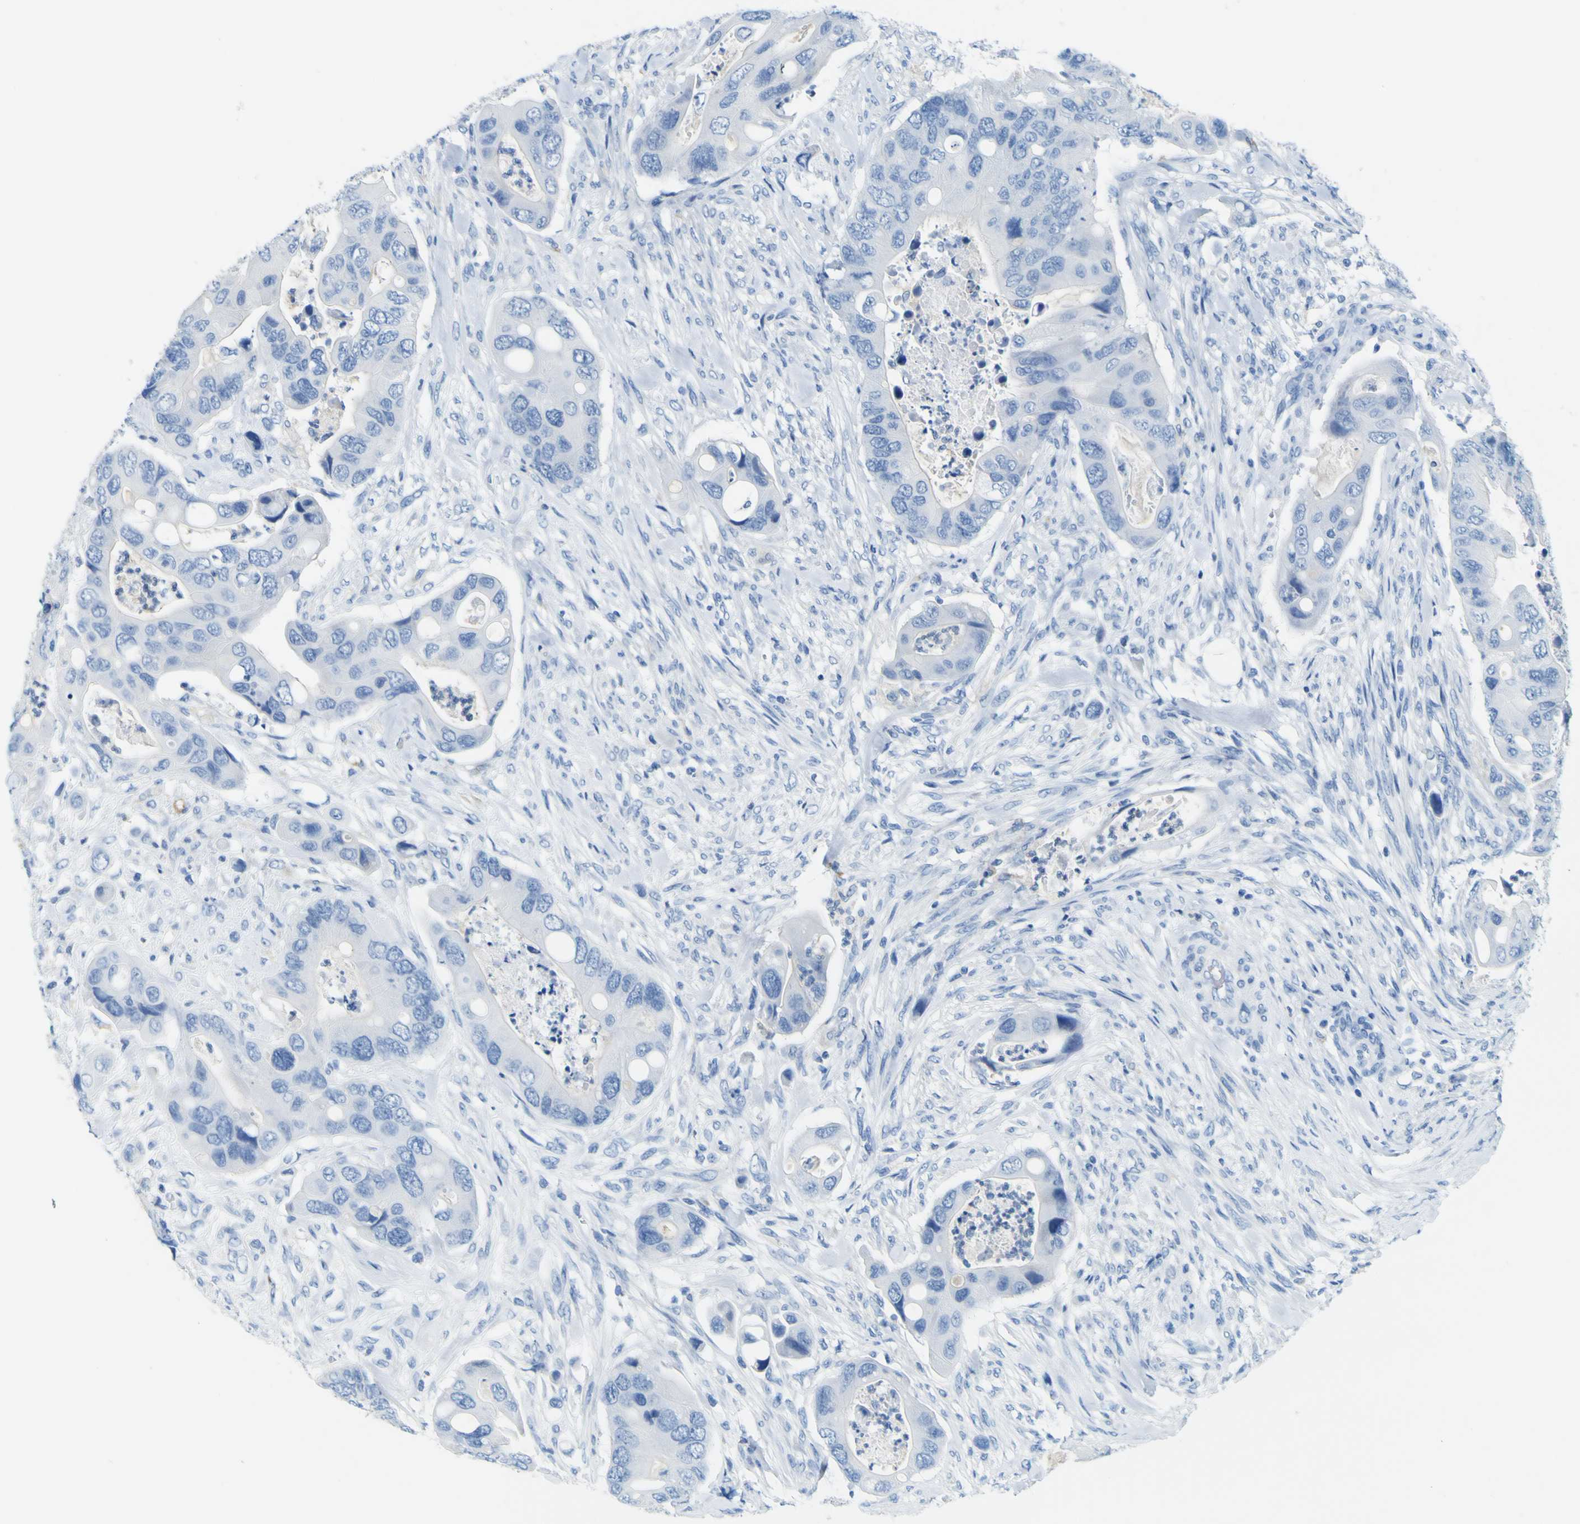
{"staining": {"intensity": "negative", "quantity": "none", "location": "none"}, "tissue": "colorectal cancer", "cell_type": "Tumor cells", "image_type": "cancer", "snomed": [{"axis": "morphology", "description": "Adenocarcinoma, NOS"}, {"axis": "topography", "description": "Rectum"}], "caption": "Immunohistochemistry photomicrograph of human colorectal cancer stained for a protein (brown), which exhibits no staining in tumor cells.", "gene": "ACSL1", "patient": {"sex": "female", "age": 57}}